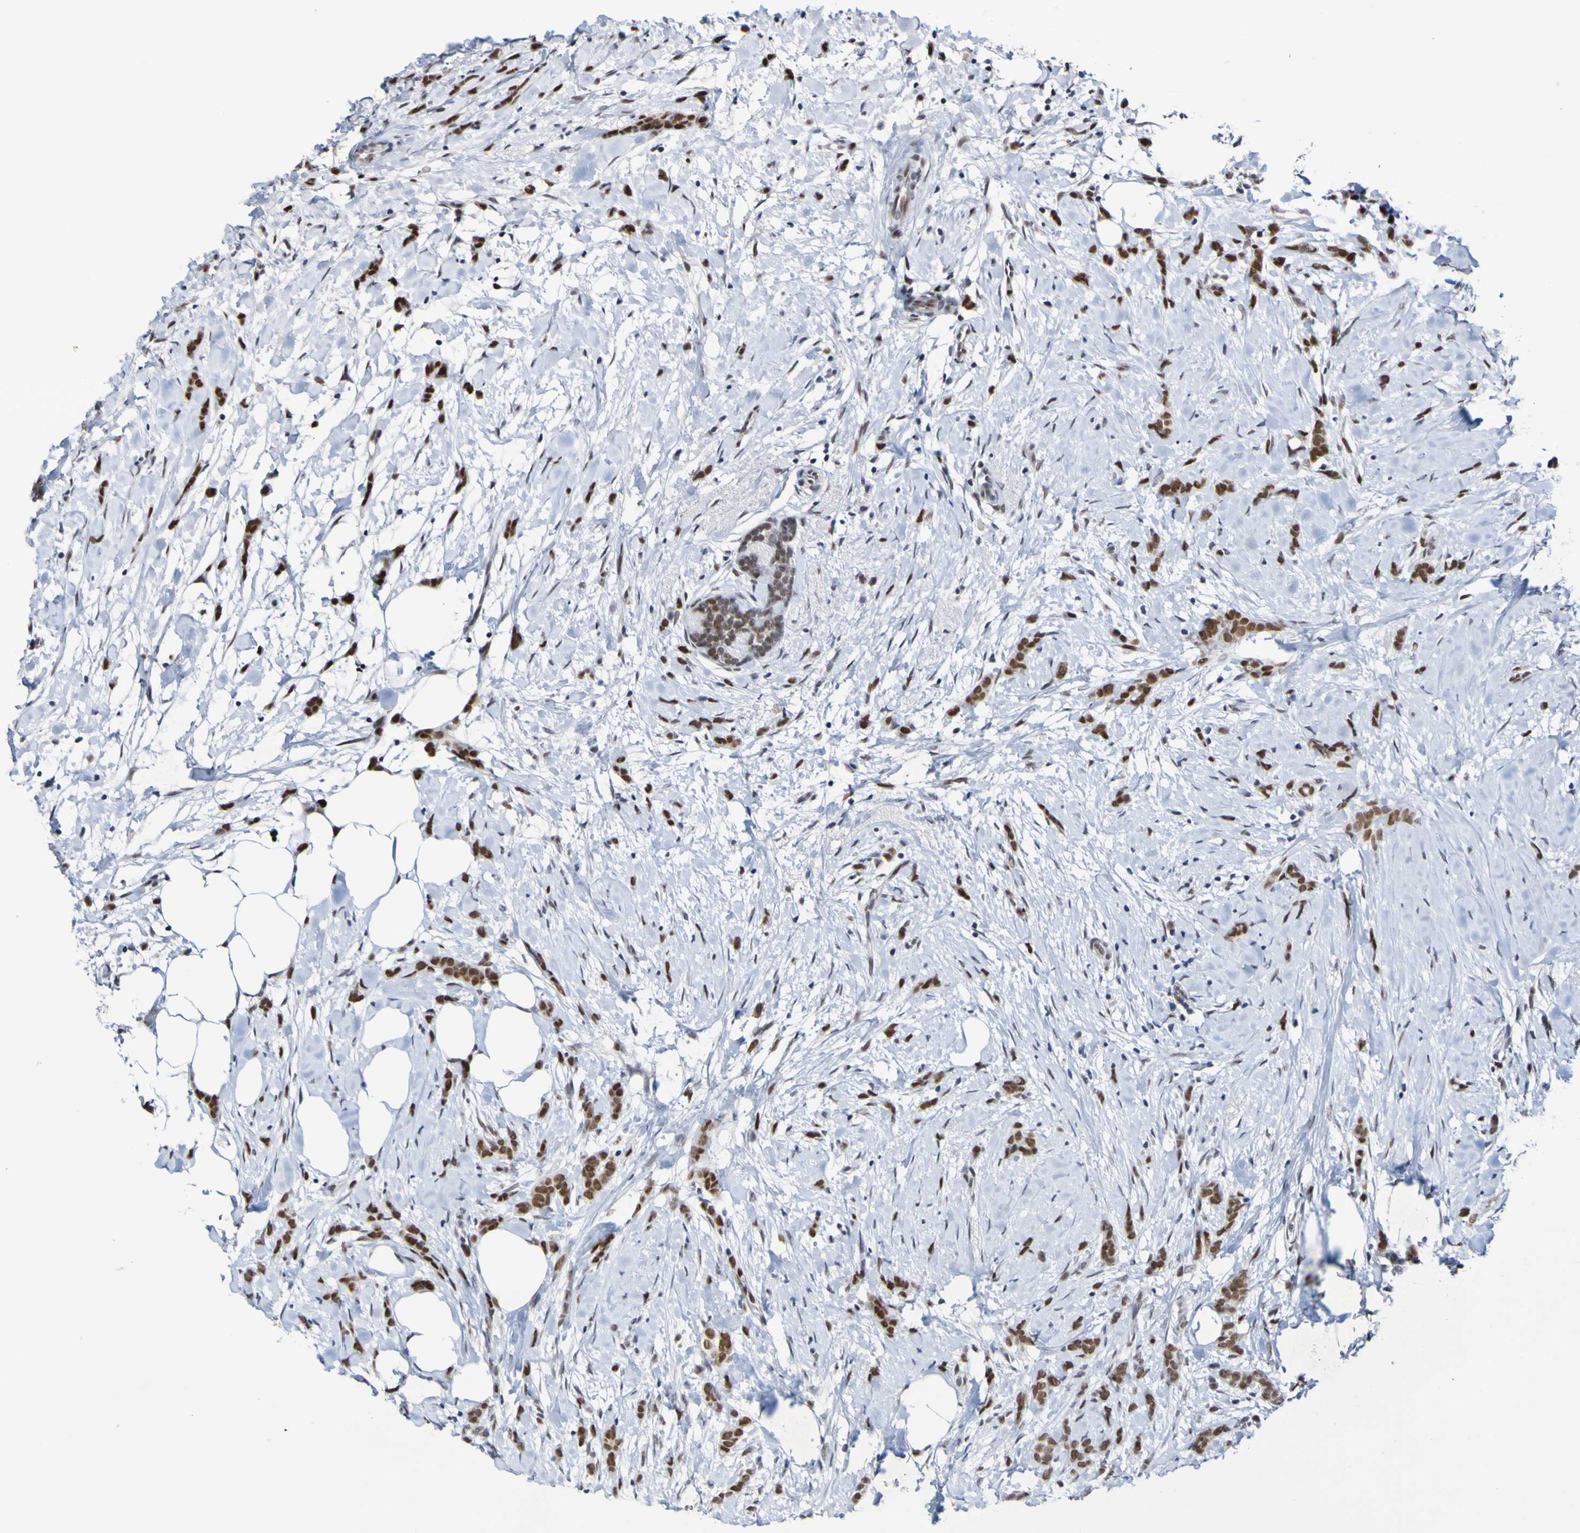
{"staining": {"intensity": "strong", "quantity": ">75%", "location": "nuclear"}, "tissue": "breast cancer", "cell_type": "Tumor cells", "image_type": "cancer", "snomed": [{"axis": "morphology", "description": "Lobular carcinoma, in situ"}, {"axis": "morphology", "description": "Lobular carcinoma"}, {"axis": "topography", "description": "Breast"}], "caption": "Protein analysis of breast cancer tissue demonstrates strong nuclear positivity in about >75% of tumor cells. The staining was performed using DAB, with brown indicating positive protein expression. Nuclei are stained blue with hematoxylin.", "gene": "PCGF1", "patient": {"sex": "female", "age": 41}}